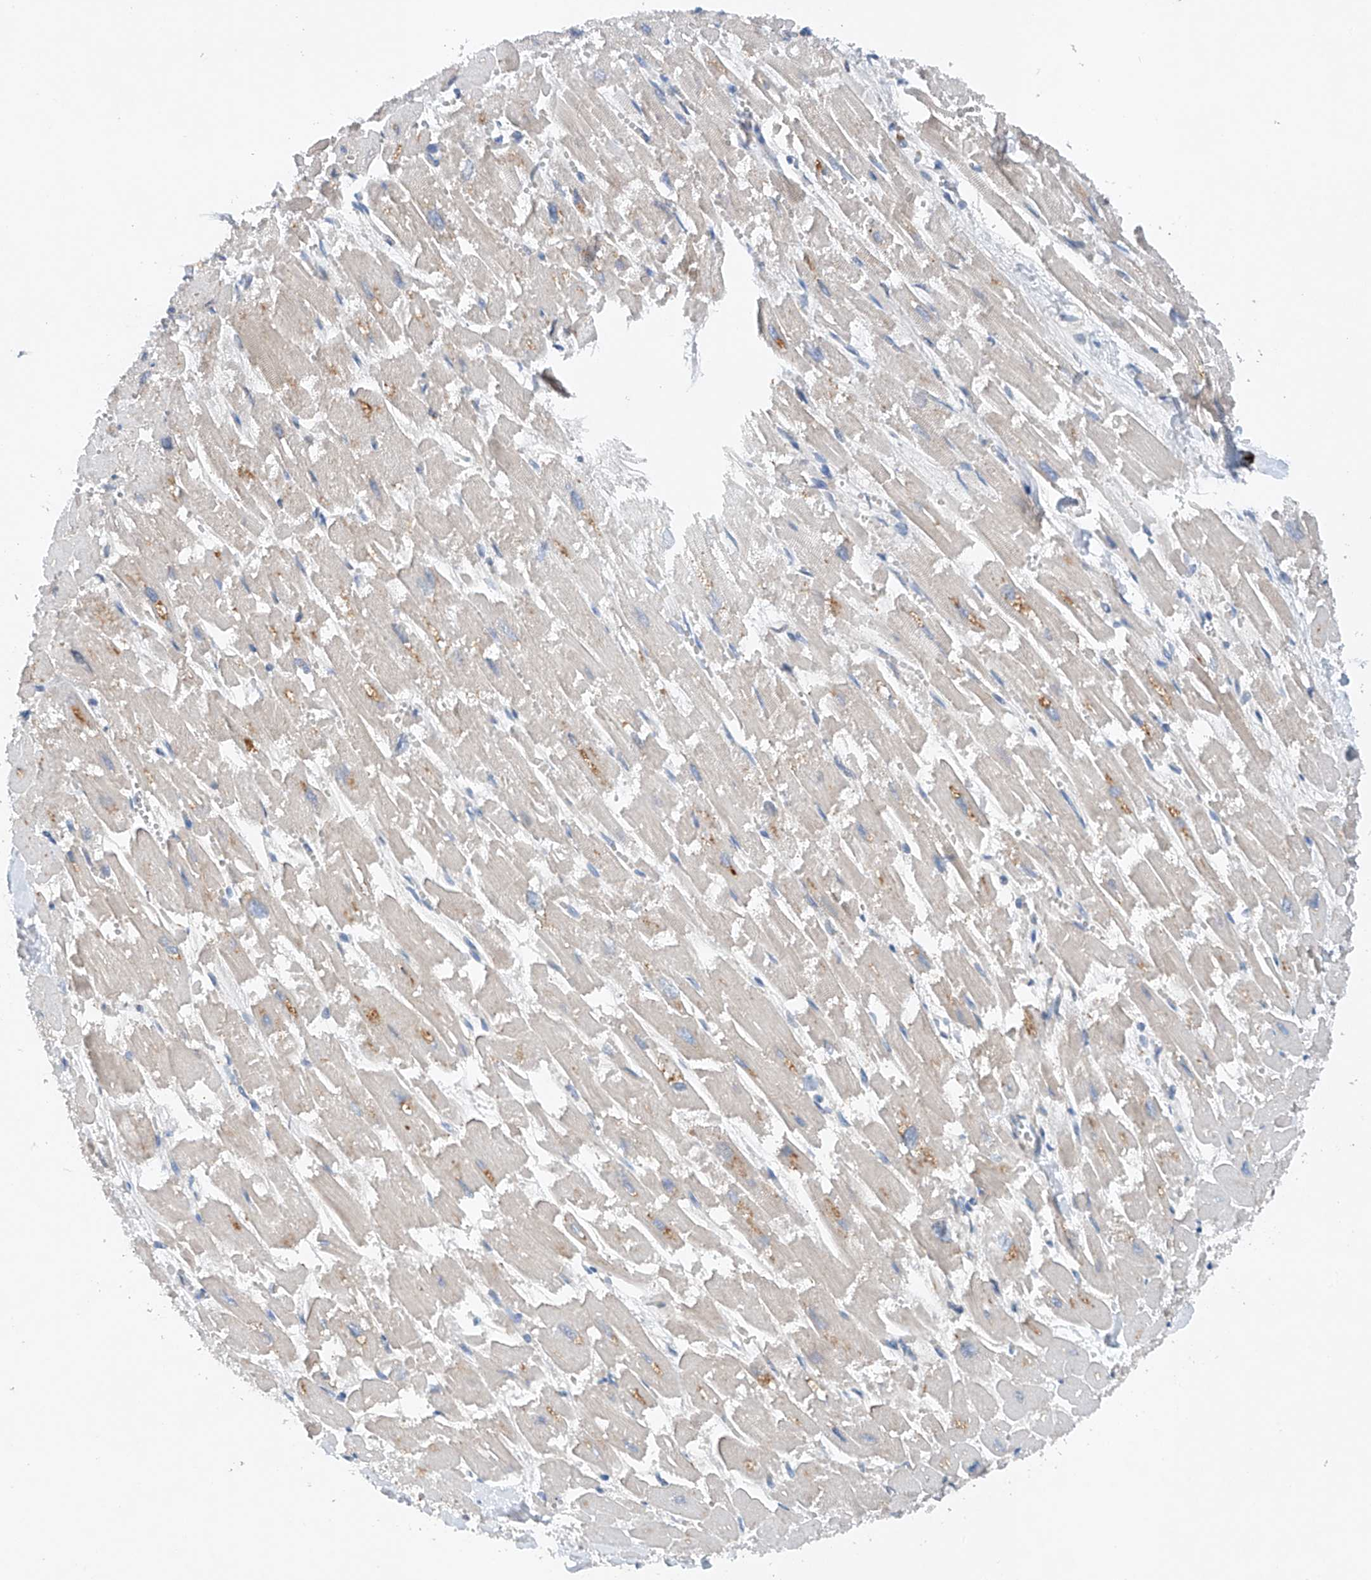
{"staining": {"intensity": "moderate", "quantity": "25%-75%", "location": "cytoplasmic/membranous"}, "tissue": "heart muscle", "cell_type": "Cardiomyocytes", "image_type": "normal", "snomed": [{"axis": "morphology", "description": "Normal tissue, NOS"}, {"axis": "topography", "description": "Heart"}], "caption": "About 25%-75% of cardiomyocytes in benign human heart muscle display moderate cytoplasmic/membranous protein staining as visualized by brown immunohistochemical staining.", "gene": "CEP85L", "patient": {"sex": "male", "age": 54}}